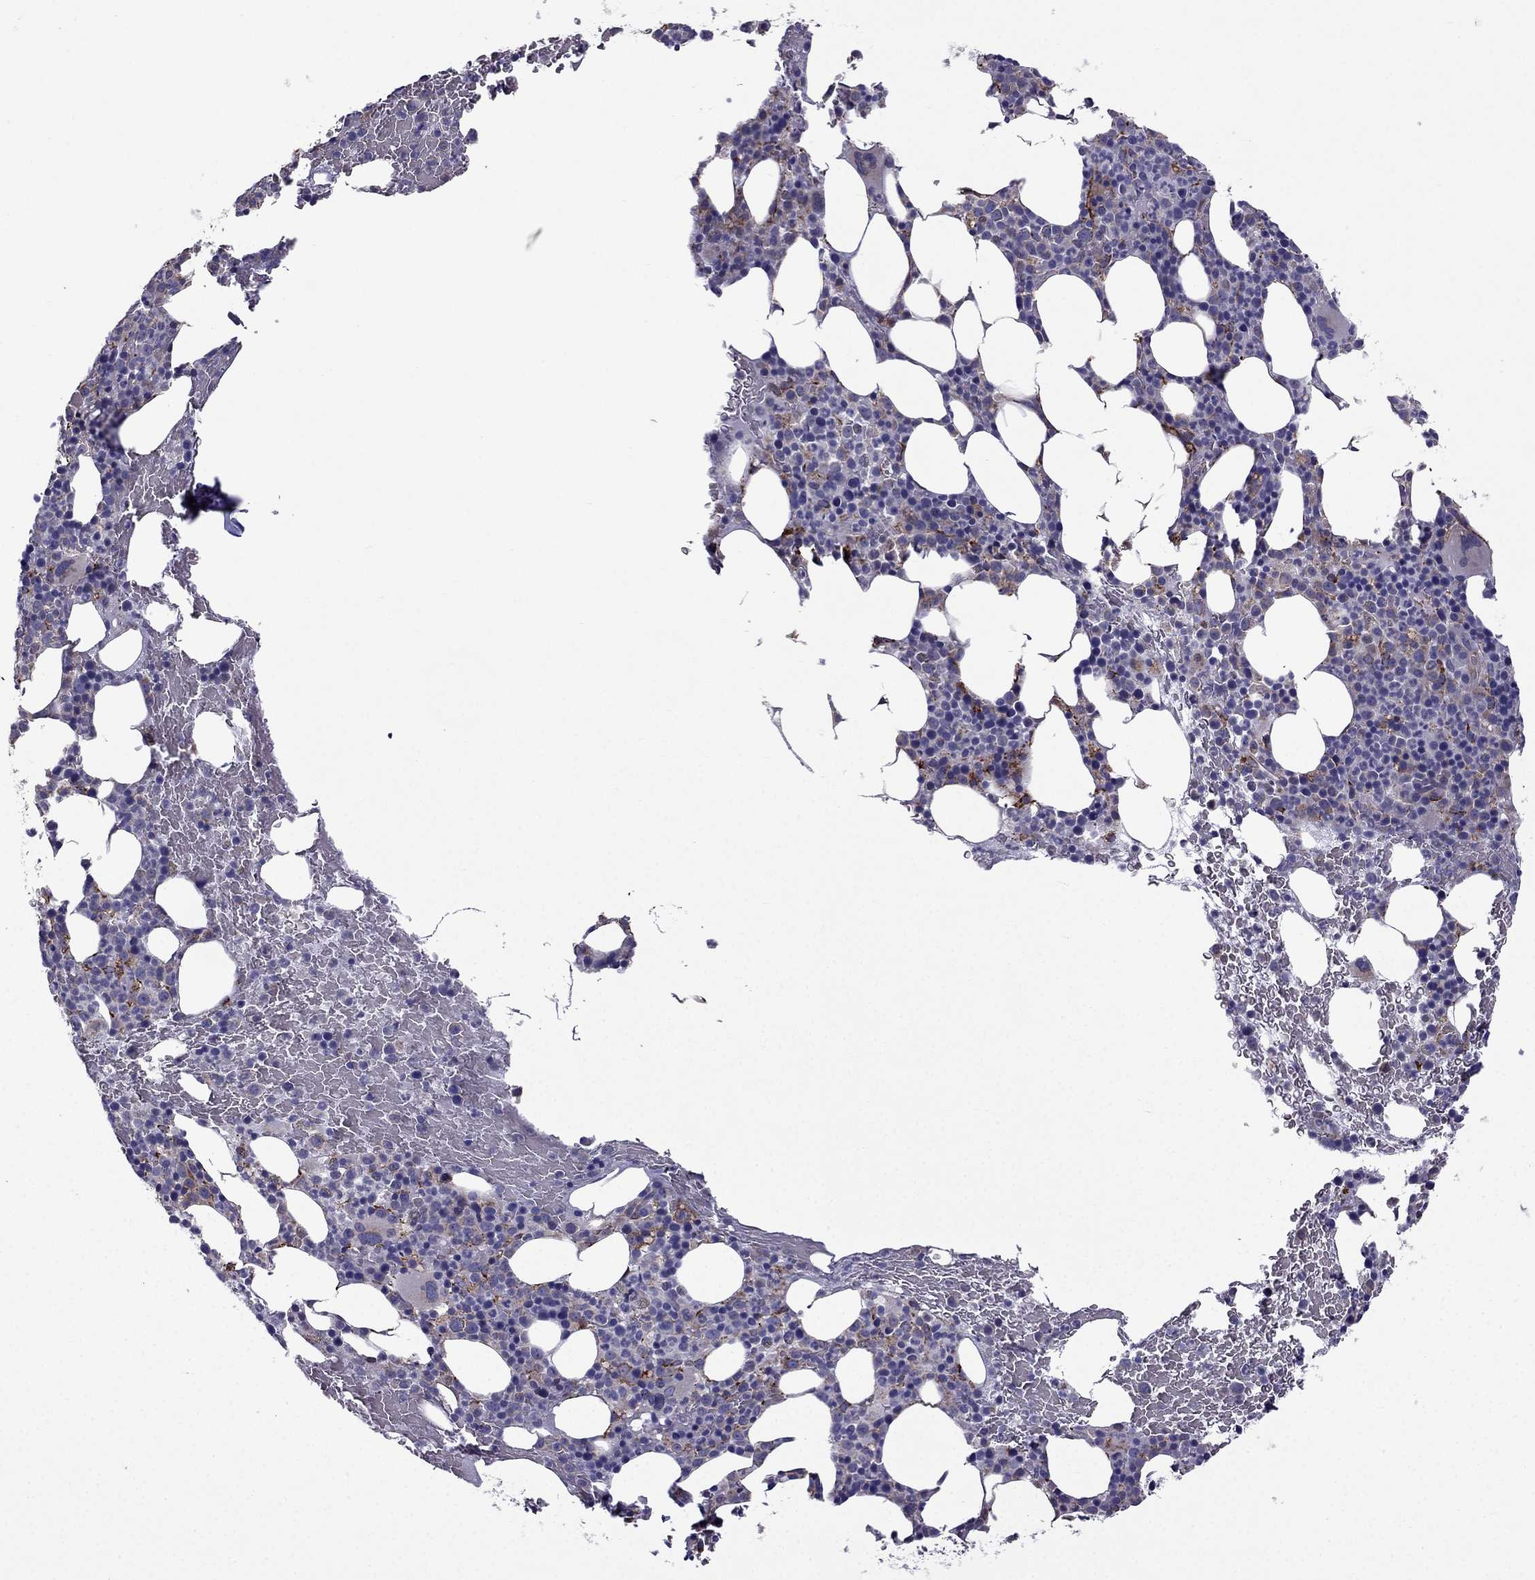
{"staining": {"intensity": "moderate", "quantity": "<25%", "location": "cytoplasmic/membranous"}, "tissue": "bone marrow", "cell_type": "Hematopoietic cells", "image_type": "normal", "snomed": [{"axis": "morphology", "description": "Normal tissue, NOS"}, {"axis": "topography", "description": "Bone marrow"}], "caption": "Approximately <25% of hematopoietic cells in normal human bone marrow exhibit moderate cytoplasmic/membranous protein staining as visualized by brown immunohistochemical staining.", "gene": "IKBIP", "patient": {"sex": "male", "age": 72}}